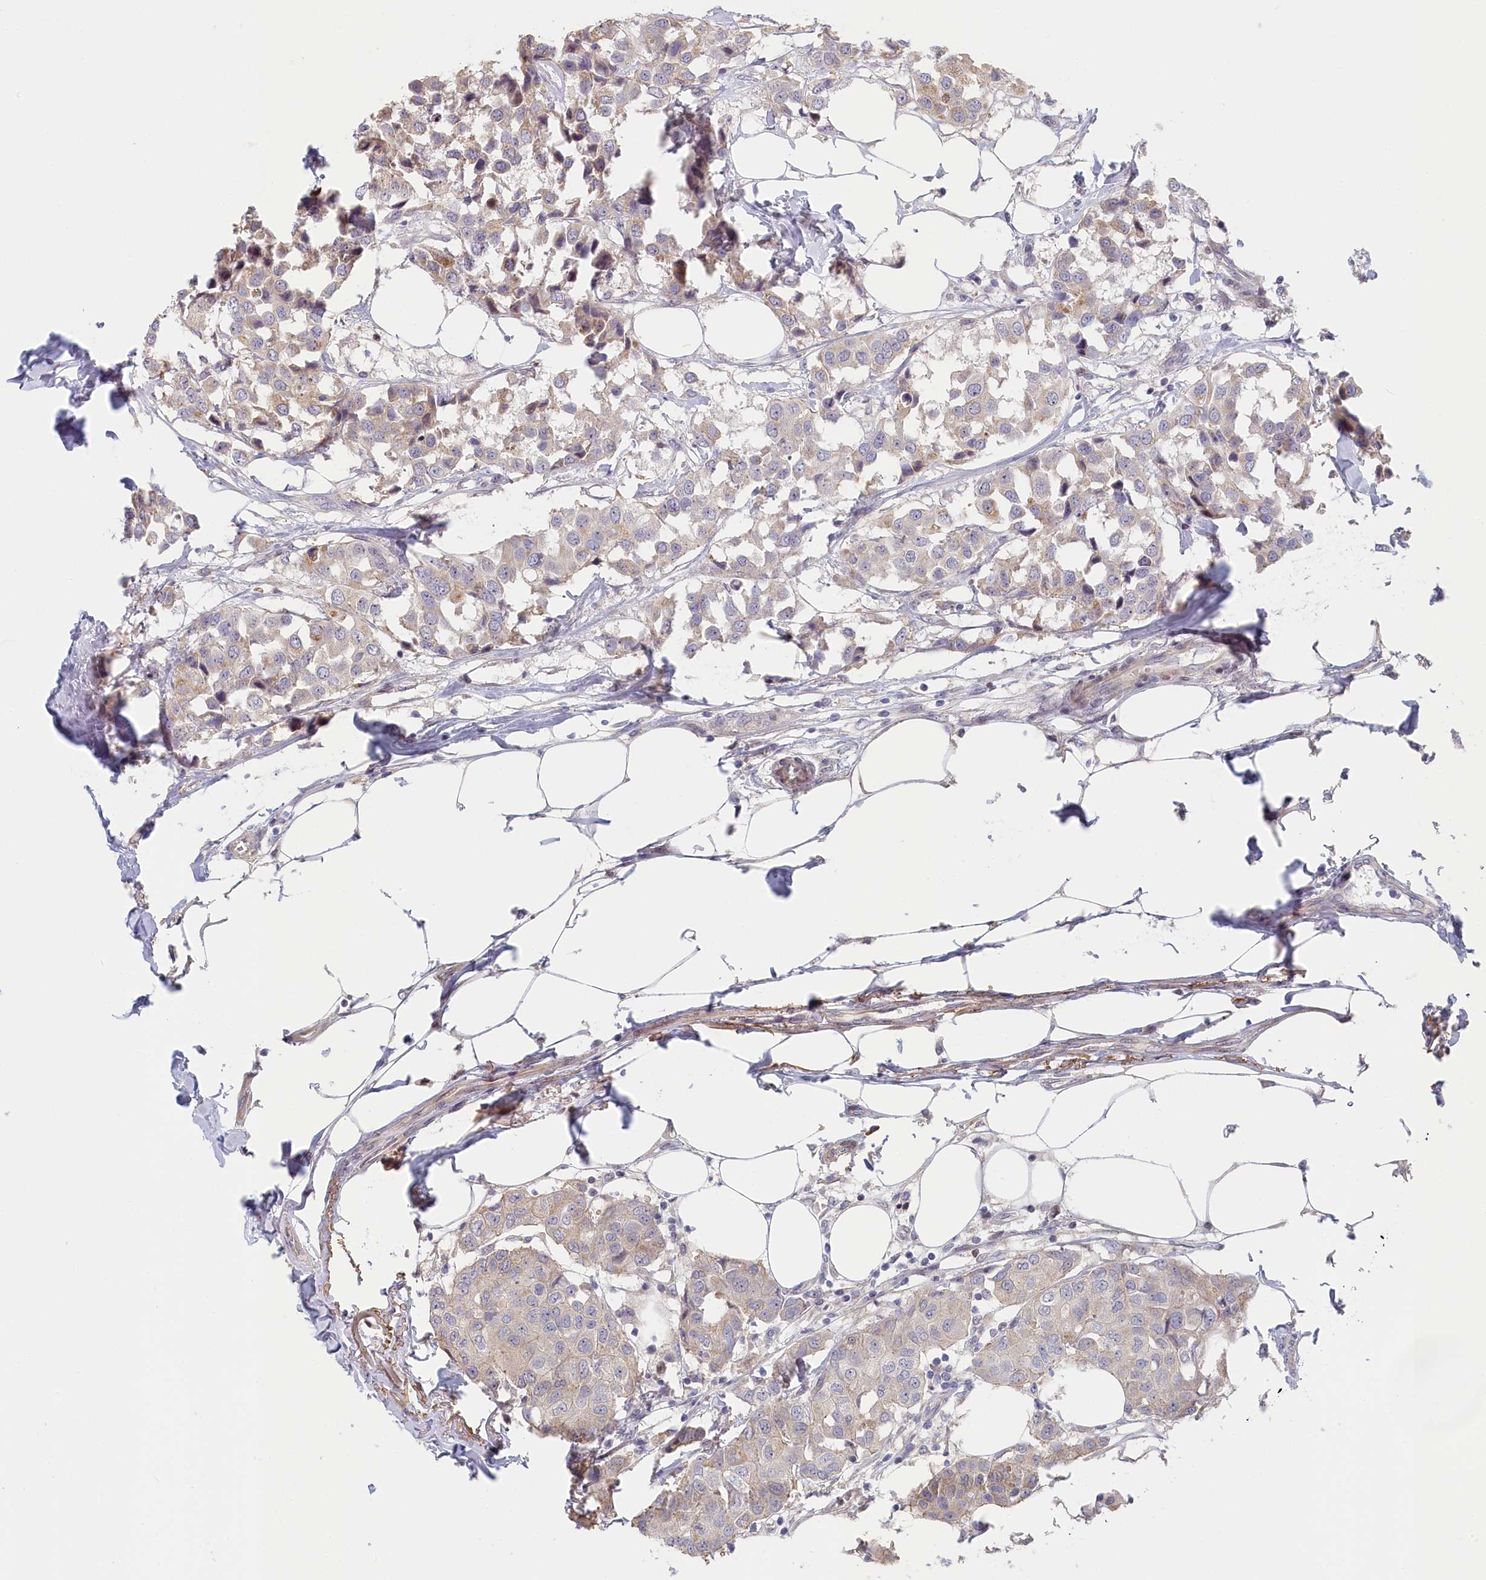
{"staining": {"intensity": "weak", "quantity": "<25%", "location": "cytoplasmic/membranous"}, "tissue": "breast cancer", "cell_type": "Tumor cells", "image_type": "cancer", "snomed": [{"axis": "morphology", "description": "Duct carcinoma"}, {"axis": "topography", "description": "Breast"}], "caption": "The image shows no staining of tumor cells in breast cancer.", "gene": "INTS4", "patient": {"sex": "female", "age": 80}}